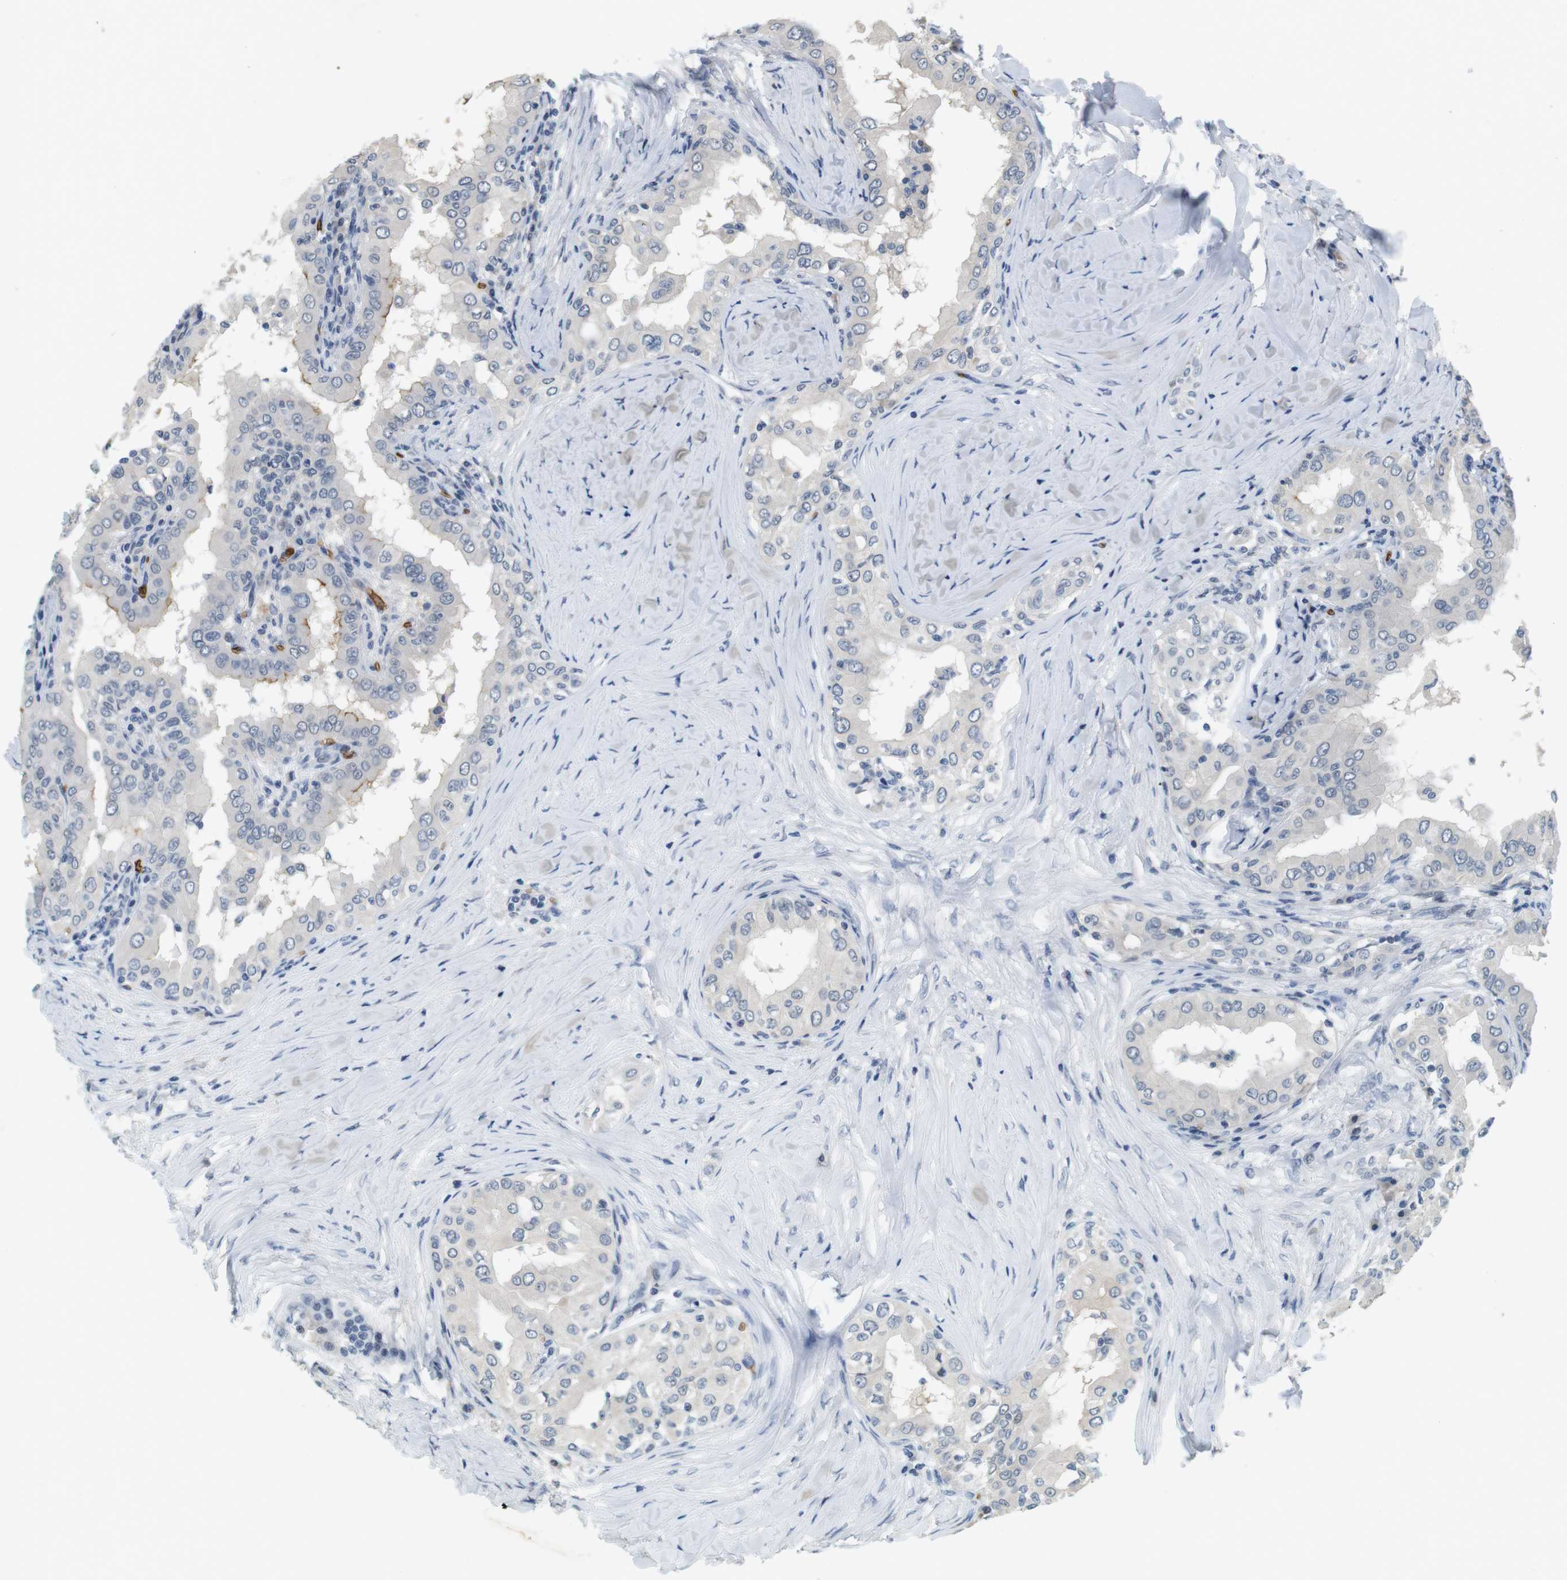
{"staining": {"intensity": "negative", "quantity": "none", "location": "none"}, "tissue": "thyroid cancer", "cell_type": "Tumor cells", "image_type": "cancer", "snomed": [{"axis": "morphology", "description": "Papillary adenocarcinoma, NOS"}, {"axis": "topography", "description": "Thyroid gland"}], "caption": "There is no significant positivity in tumor cells of thyroid cancer (papillary adenocarcinoma).", "gene": "SLC4A1", "patient": {"sex": "male", "age": 33}}